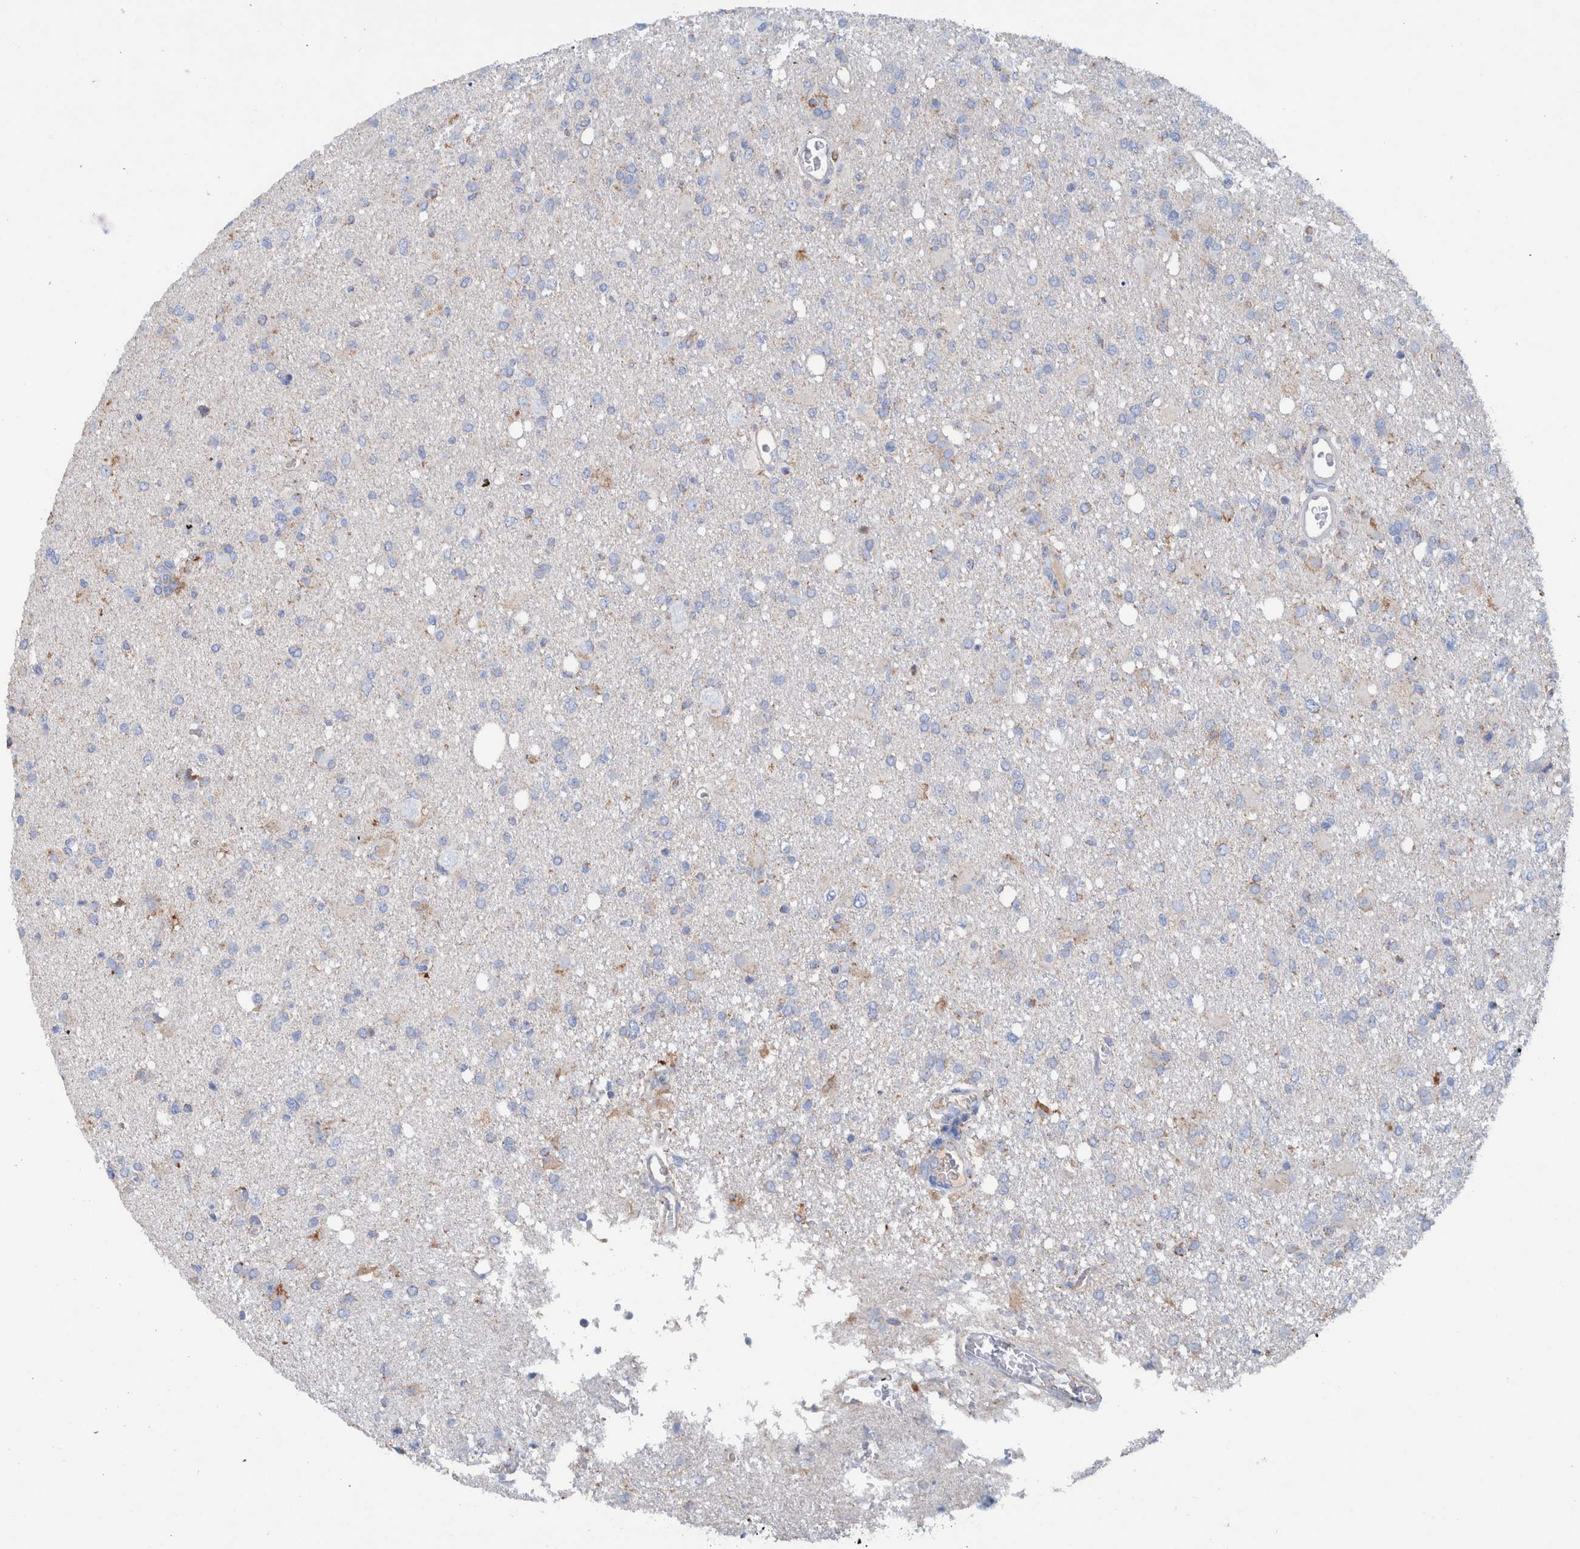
{"staining": {"intensity": "weak", "quantity": "<25%", "location": "cytoplasmic/membranous"}, "tissue": "glioma", "cell_type": "Tumor cells", "image_type": "cancer", "snomed": [{"axis": "morphology", "description": "Glioma, malignant, High grade"}, {"axis": "topography", "description": "Brain"}], "caption": "The immunohistochemistry (IHC) histopathology image has no significant staining in tumor cells of high-grade glioma (malignant) tissue.", "gene": "DECR1", "patient": {"sex": "female", "age": 57}}